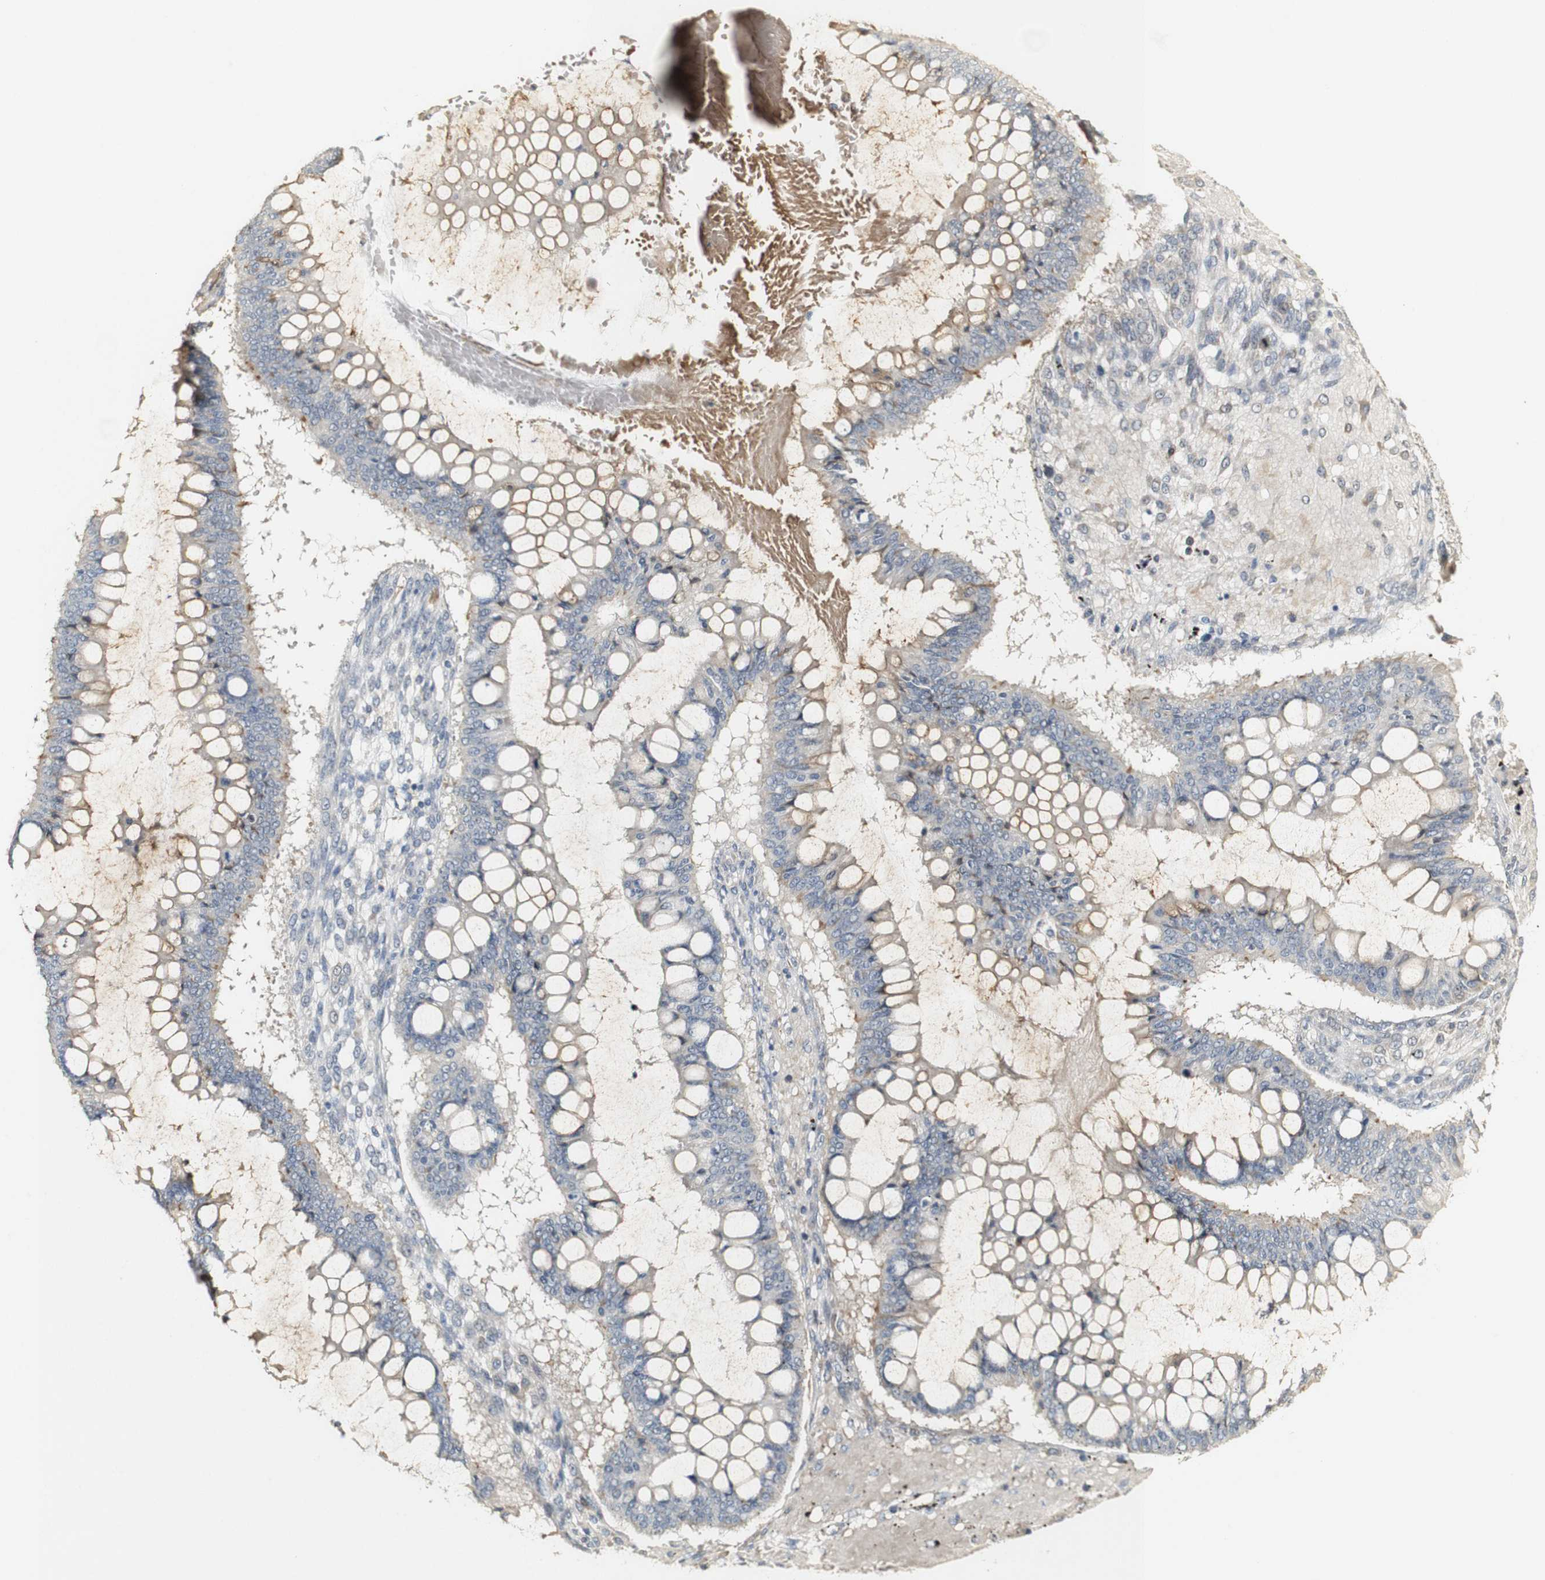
{"staining": {"intensity": "weak", "quantity": "<25%", "location": "cytoplasmic/membranous"}, "tissue": "ovarian cancer", "cell_type": "Tumor cells", "image_type": "cancer", "snomed": [{"axis": "morphology", "description": "Cystadenocarcinoma, mucinous, NOS"}, {"axis": "topography", "description": "Ovary"}], "caption": "Protein analysis of mucinous cystadenocarcinoma (ovarian) displays no significant expression in tumor cells.", "gene": "SYT7", "patient": {"sex": "female", "age": 73}}